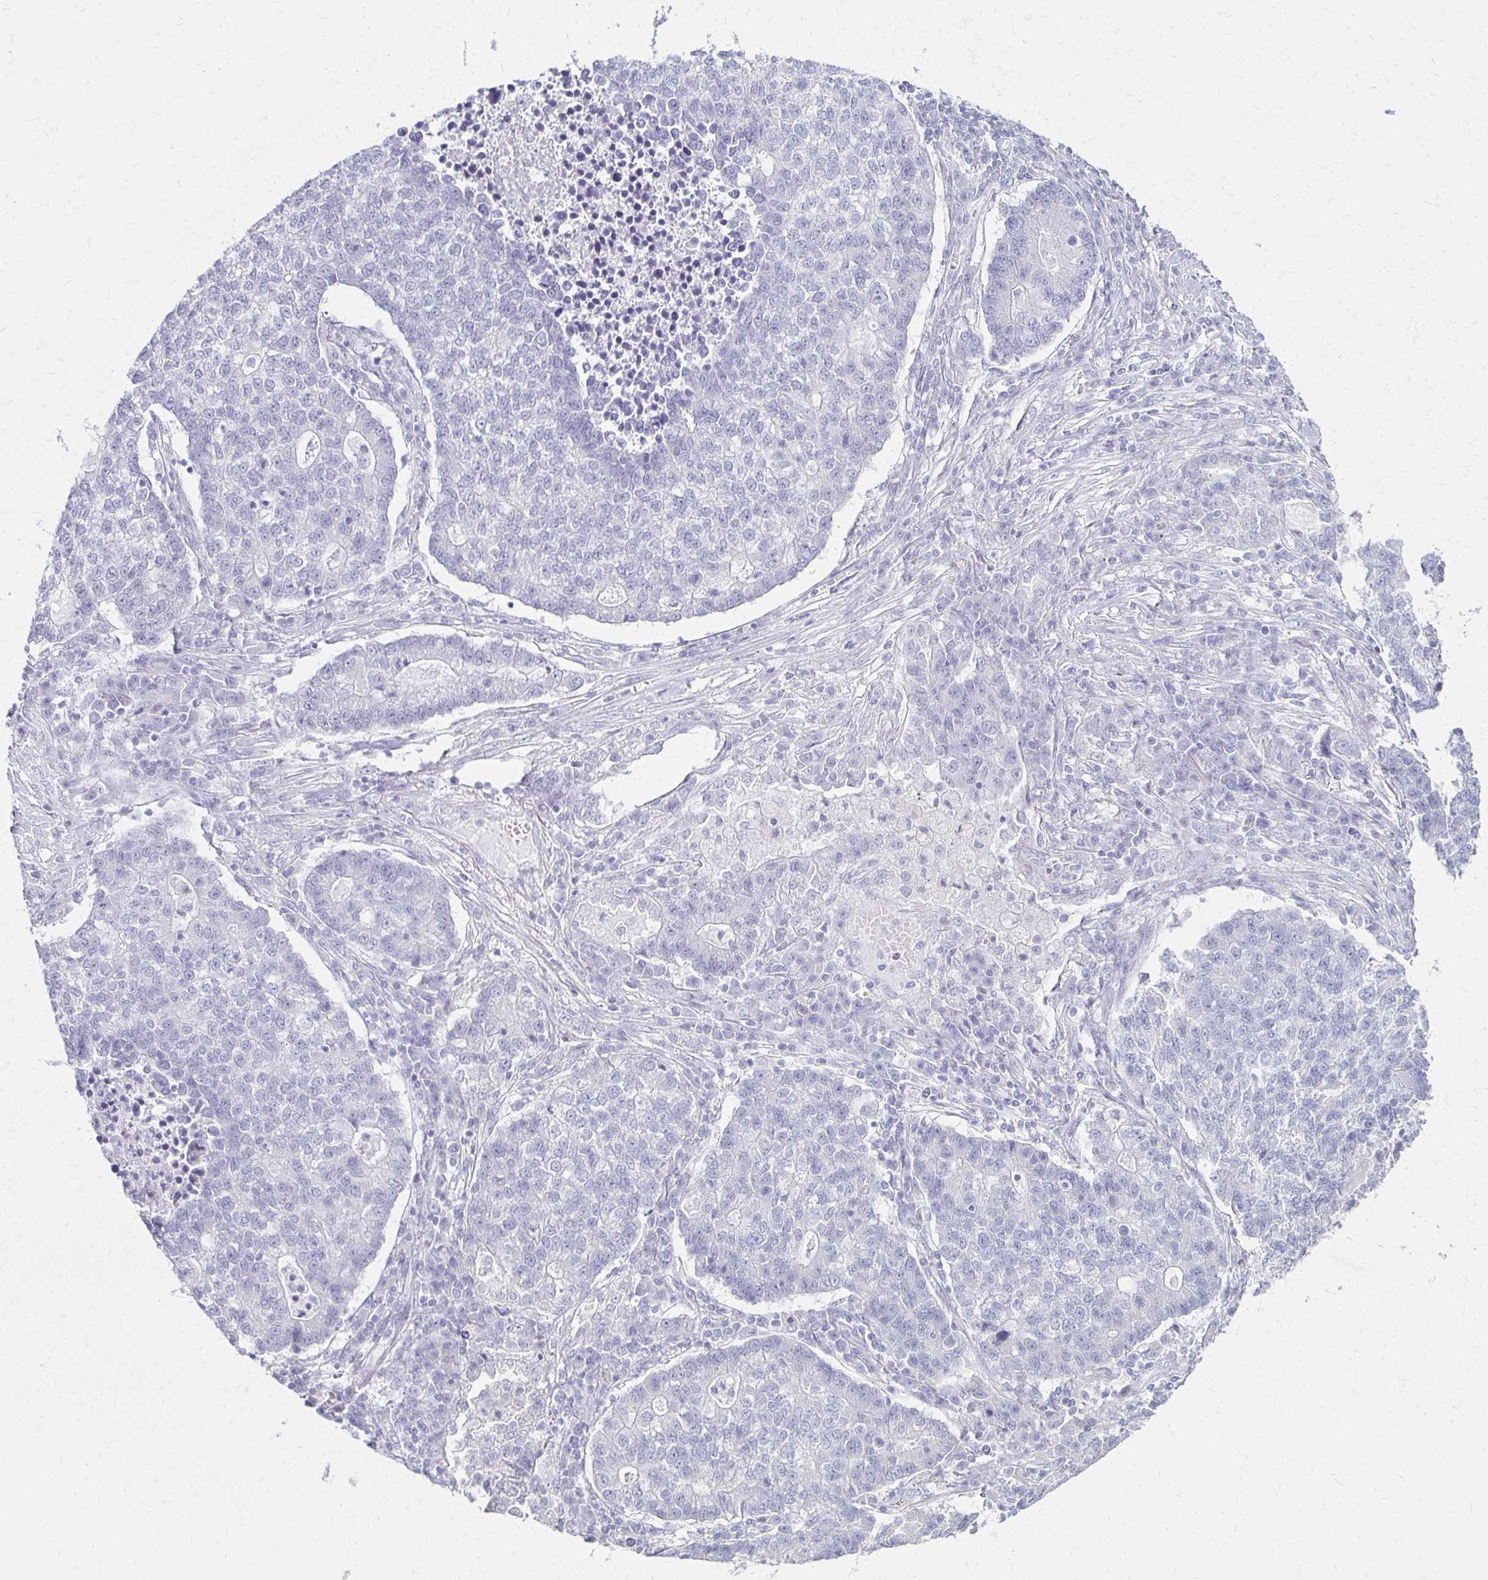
{"staining": {"intensity": "negative", "quantity": "none", "location": "none"}, "tissue": "lung cancer", "cell_type": "Tumor cells", "image_type": "cancer", "snomed": [{"axis": "morphology", "description": "Adenocarcinoma, NOS"}, {"axis": "topography", "description": "Lung"}], "caption": "An immunohistochemistry image of lung cancer (adenocarcinoma) is shown. There is no staining in tumor cells of lung cancer (adenocarcinoma). The staining was performed using DAB (3,3'-diaminobenzidine) to visualize the protein expression in brown, while the nuclei were stained in blue with hematoxylin (Magnification: 20x).", "gene": "IVL", "patient": {"sex": "male", "age": 57}}